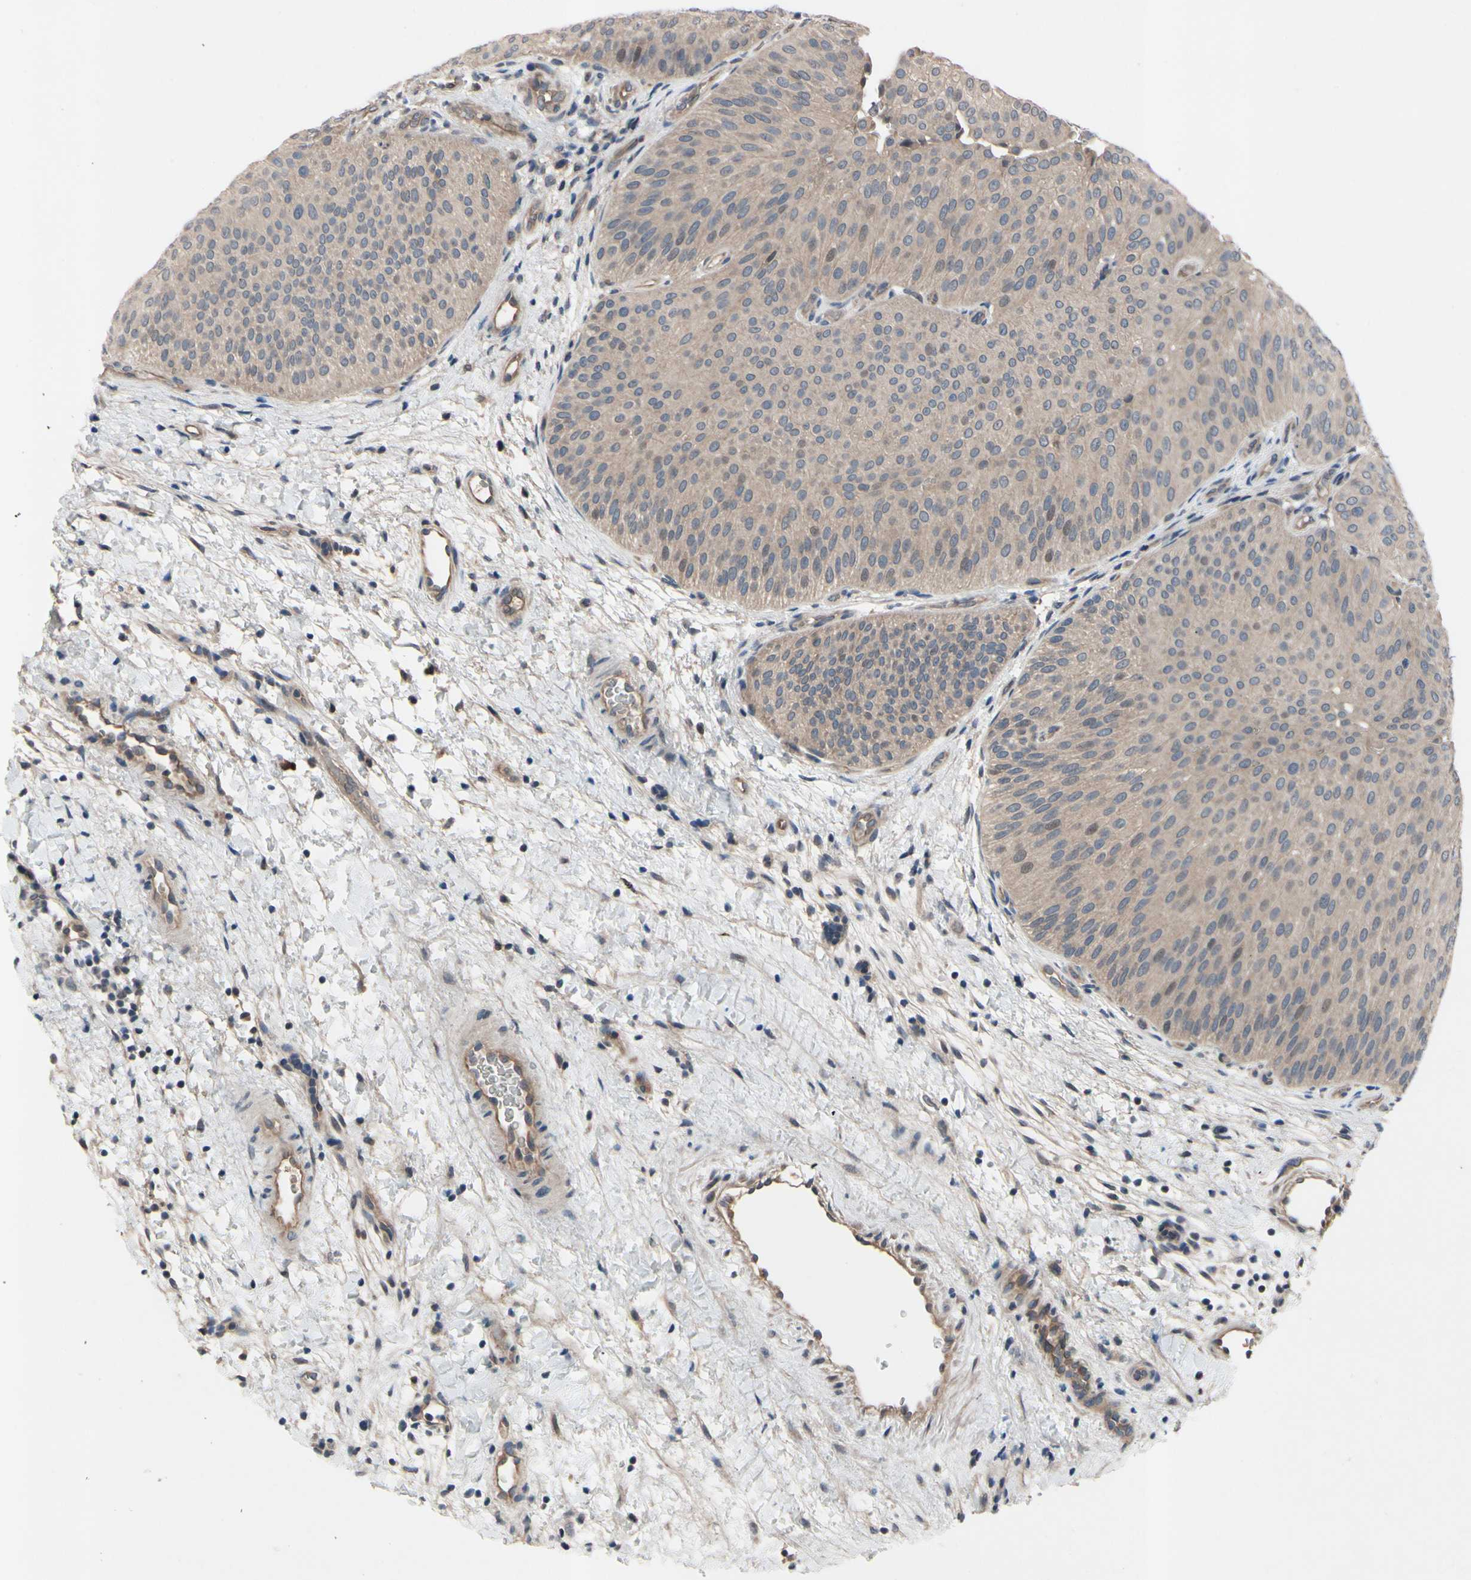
{"staining": {"intensity": "weak", "quantity": ">75%", "location": "cytoplasmic/membranous"}, "tissue": "urothelial cancer", "cell_type": "Tumor cells", "image_type": "cancer", "snomed": [{"axis": "morphology", "description": "Urothelial carcinoma, Low grade"}, {"axis": "topography", "description": "Urinary bladder"}], "caption": "Immunohistochemical staining of low-grade urothelial carcinoma exhibits weak cytoplasmic/membranous protein expression in approximately >75% of tumor cells.", "gene": "ICAM5", "patient": {"sex": "female", "age": 60}}